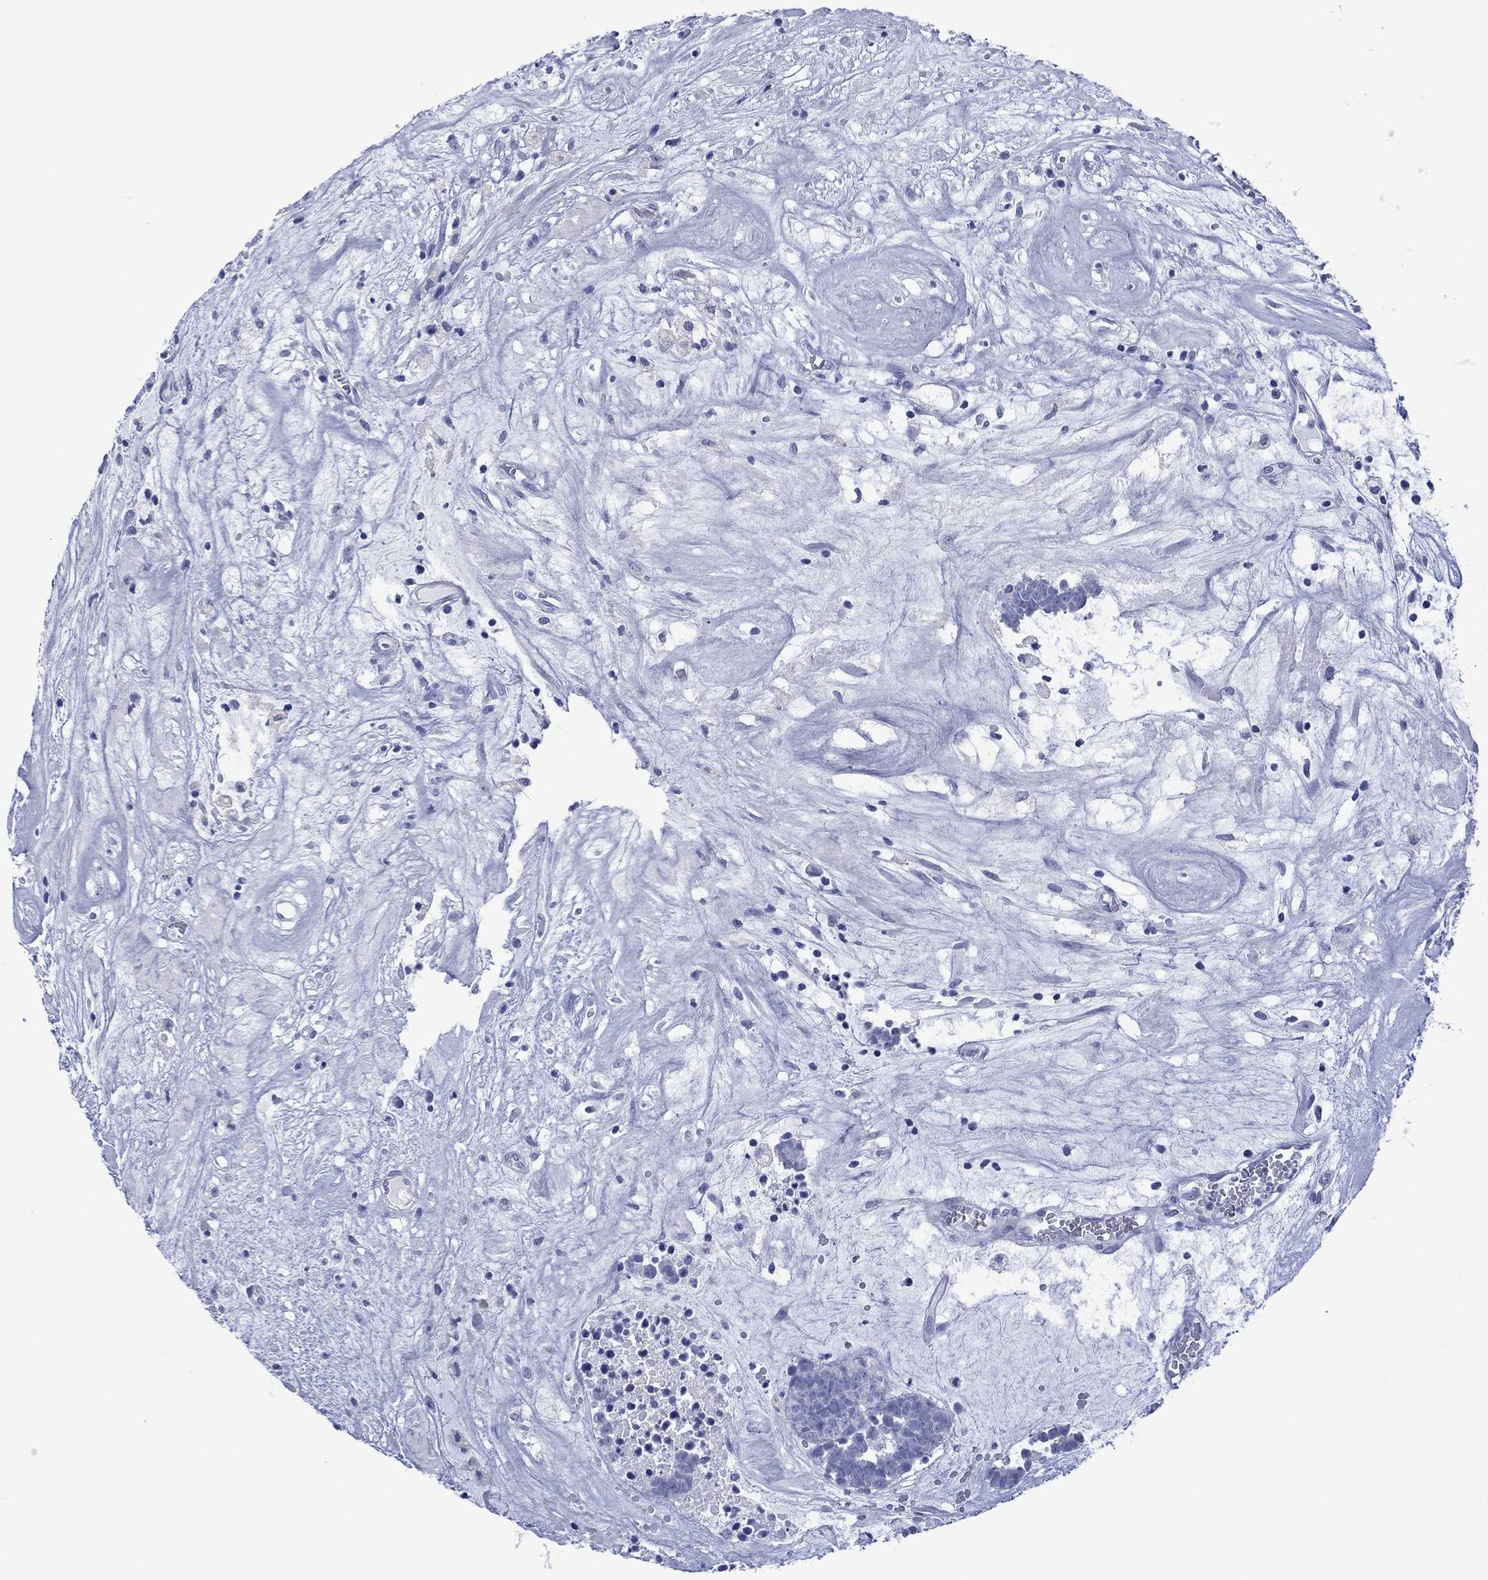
{"staining": {"intensity": "negative", "quantity": "none", "location": "none"}, "tissue": "head and neck cancer", "cell_type": "Tumor cells", "image_type": "cancer", "snomed": [{"axis": "morphology", "description": "Adenocarcinoma, NOS"}, {"axis": "topography", "description": "Head-Neck"}], "caption": "High power microscopy micrograph of an immunohistochemistry (IHC) micrograph of head and neck cancer (adenocarcinoma), revealing no significant expression in tumor cells. (DAB immunohistochemistry visualized using brightfield microscopy, high magnification).", "gene": "MLANA", "patient": {"sex": "female", "age": 81}}